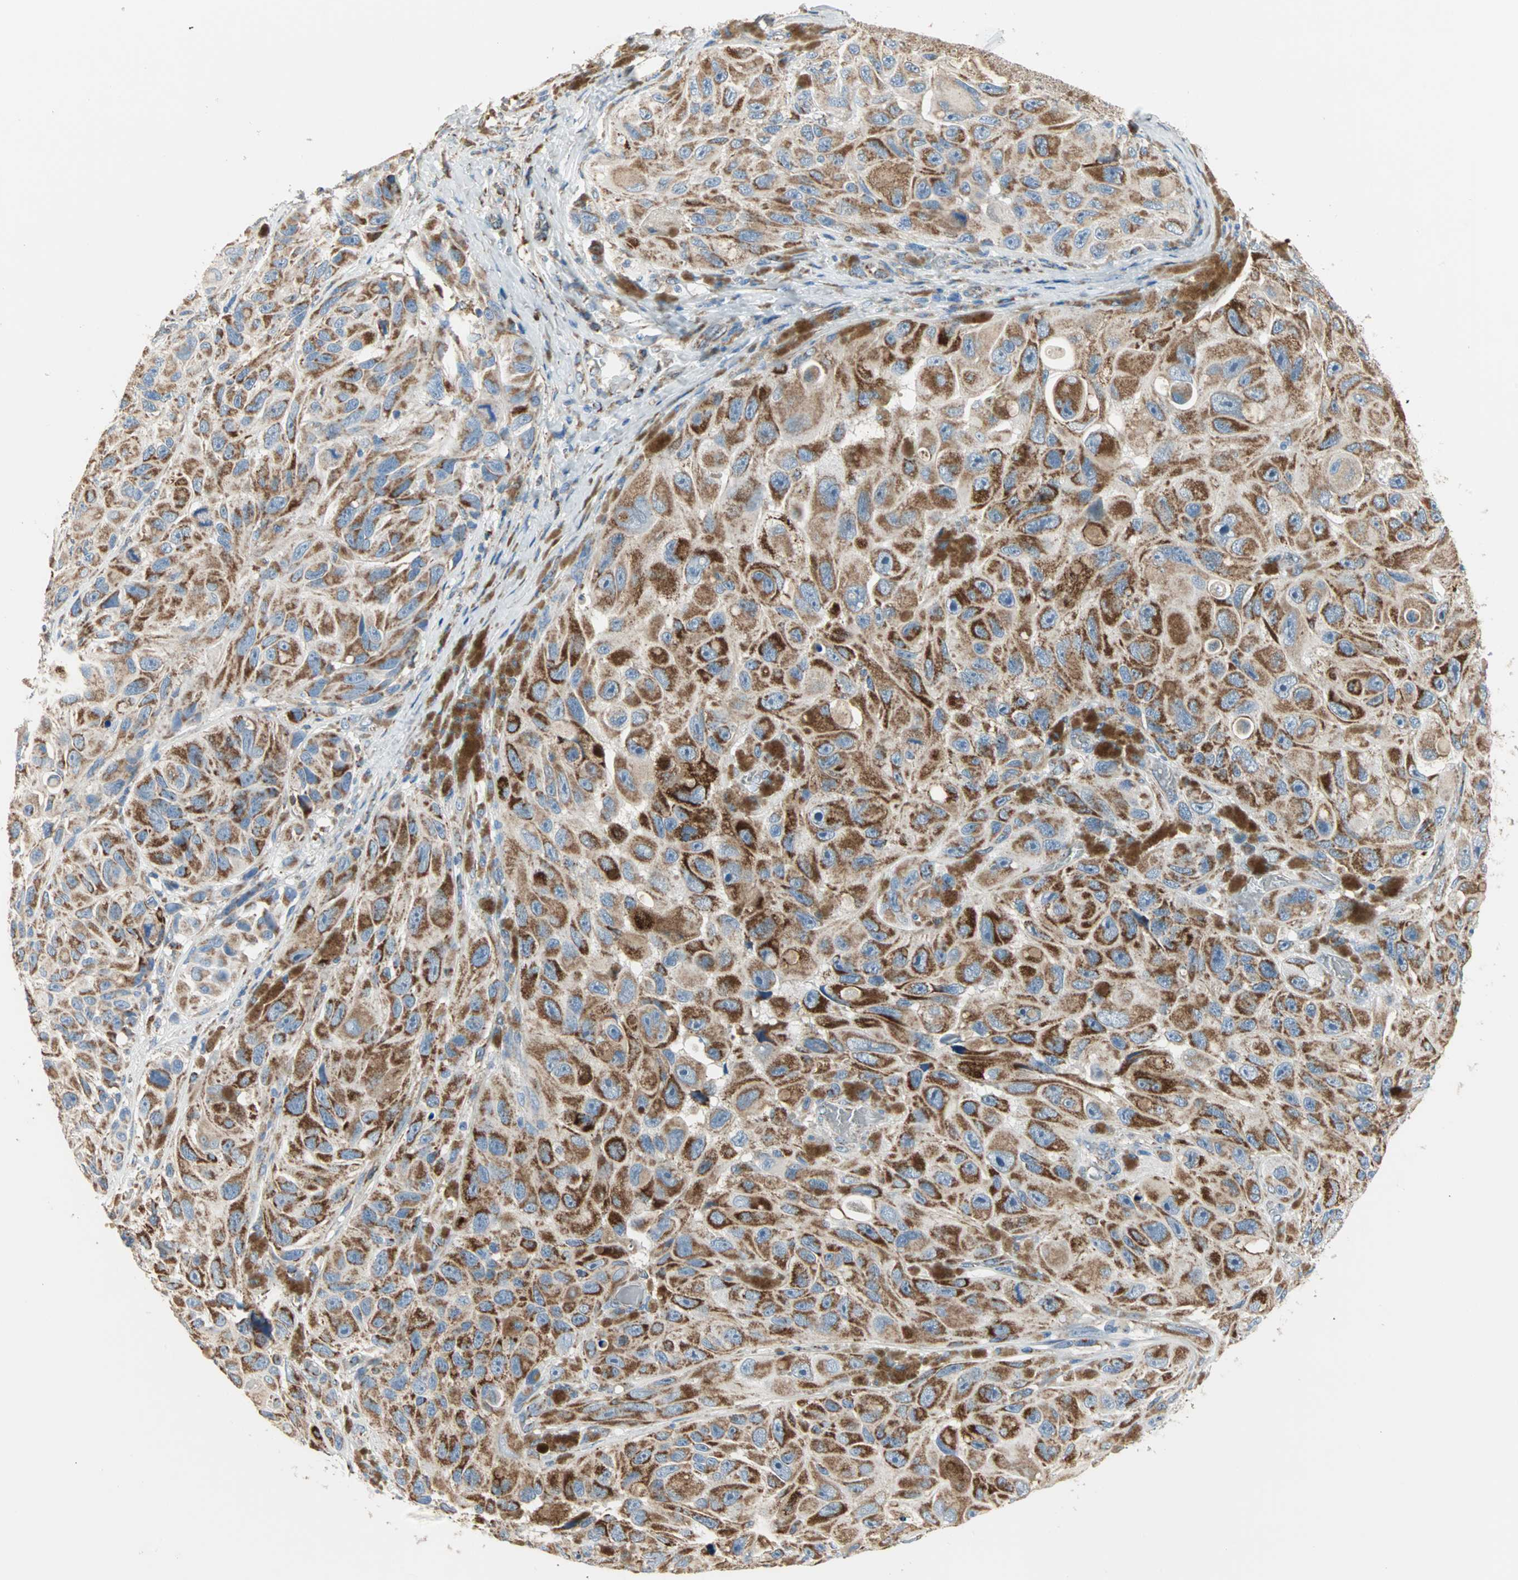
{"staining": {"intensity": "strong", "quantity": "25%-75%", "location": "cytoplasmic/membranous"}, "tissue": "melanoma", "cell_type": "Tumor cells", "image_type": "cancer", "snomed": [{"axis": "morphology", "description": "Malignant melanoma, NOS"}, {"axis": "topography", "description": "Skin"}], "caption": "Human melanoma stained with a brown dye shows strong cytoplasmic/membranous positive expression in approximately 25%-75% of tumor cells.", "gene": "TST", "patient": {"sex": "female", "age": 73}}